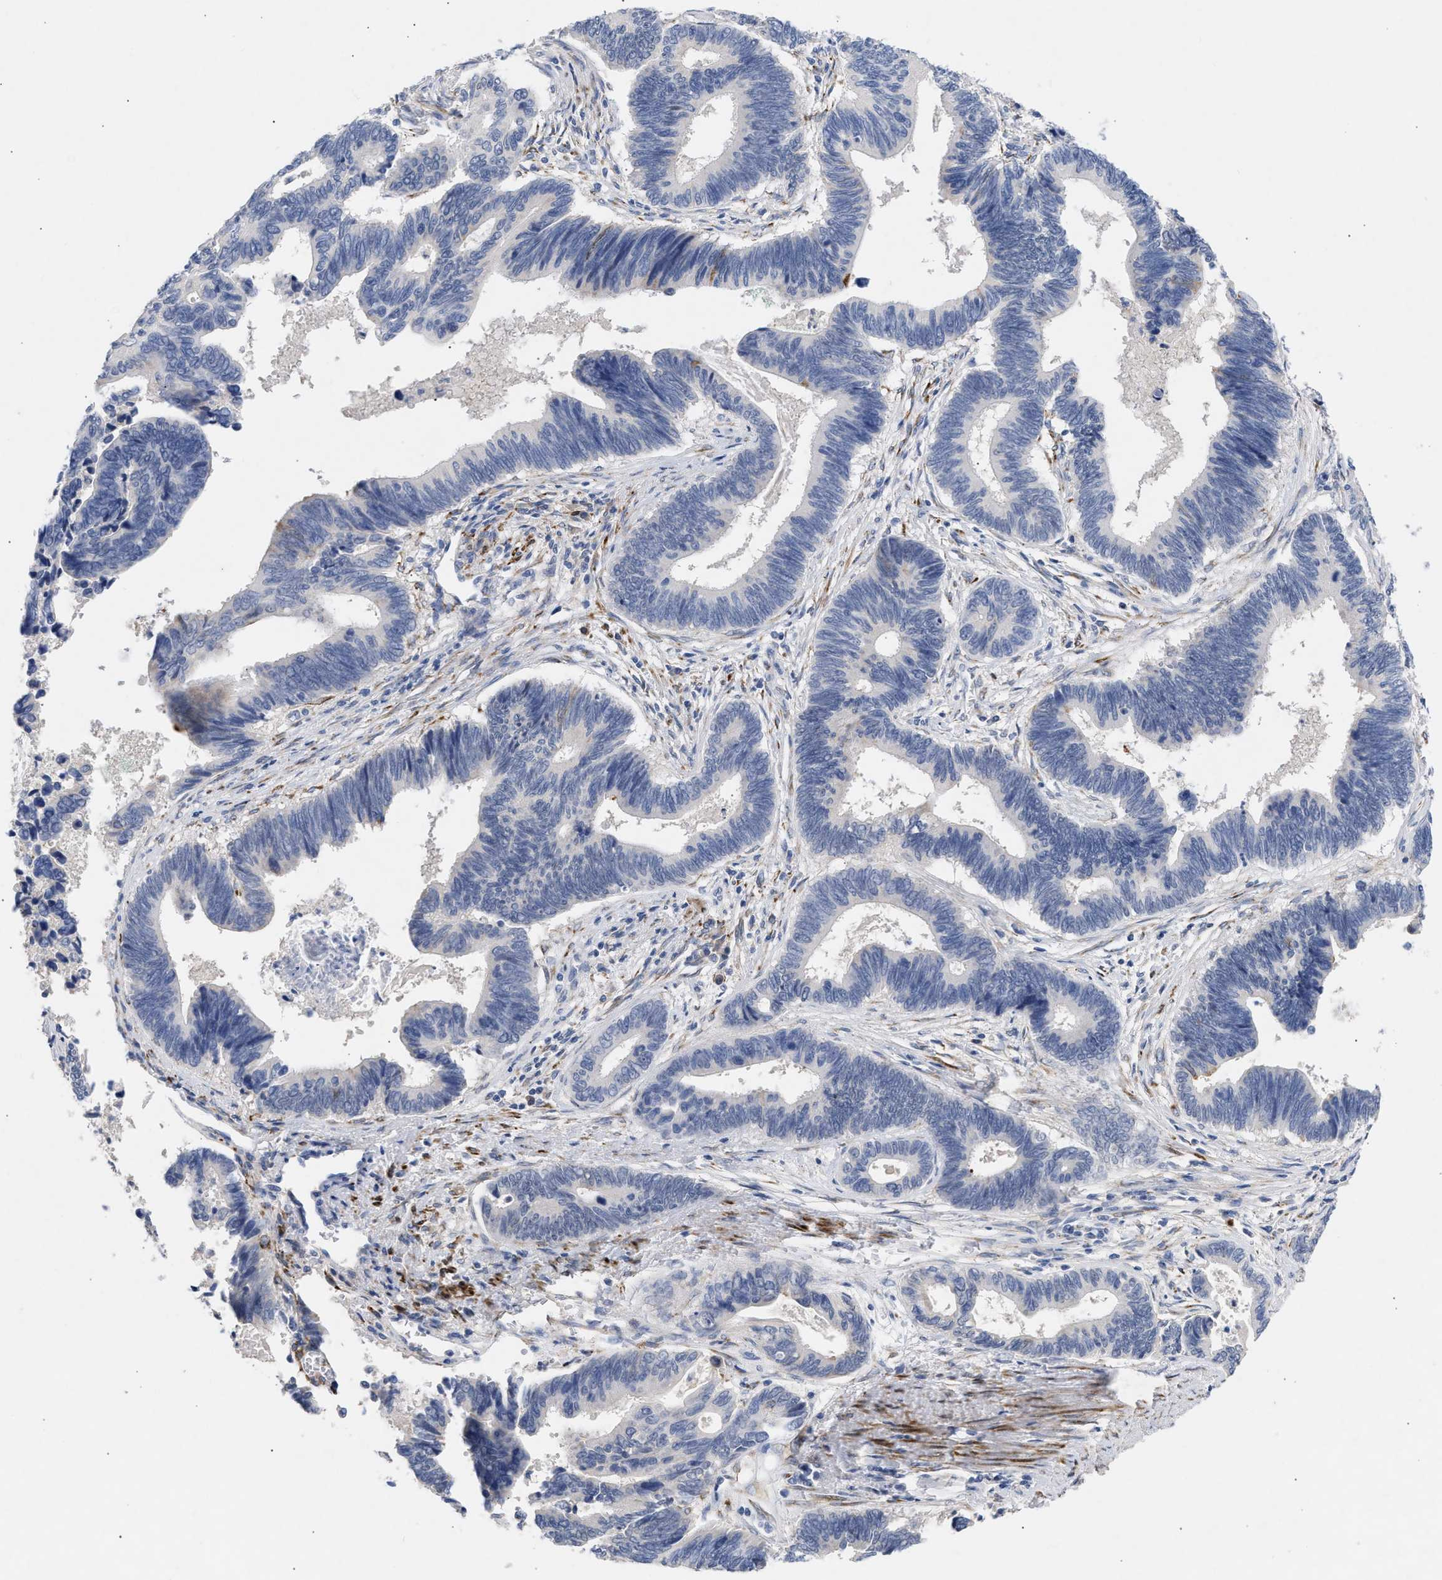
{"staining": {"intensity": "negative", "quantity": "none", "location": "none"}, "tissue": "pancreatic cancer", "cell_type": "Tumor cells", "image_type": "cancer", "snomed": [{"axis": "morphology", "description": "Adenocarcinoma, NOS"}, {"axis": "topography", "description": "Pancreas"}], "caption": "A high-resolution photomicrograph shows immunohistochemistry staining of pancreatic cancer, which exhibits no significant expression in tumor cells. Brightfield microscopy of IHC stained with DAB (brown) and hematoxylin (blue), captured at high magnification.", "gene": "SELENOM", "patient": {"sex": "female", "age": 70}}